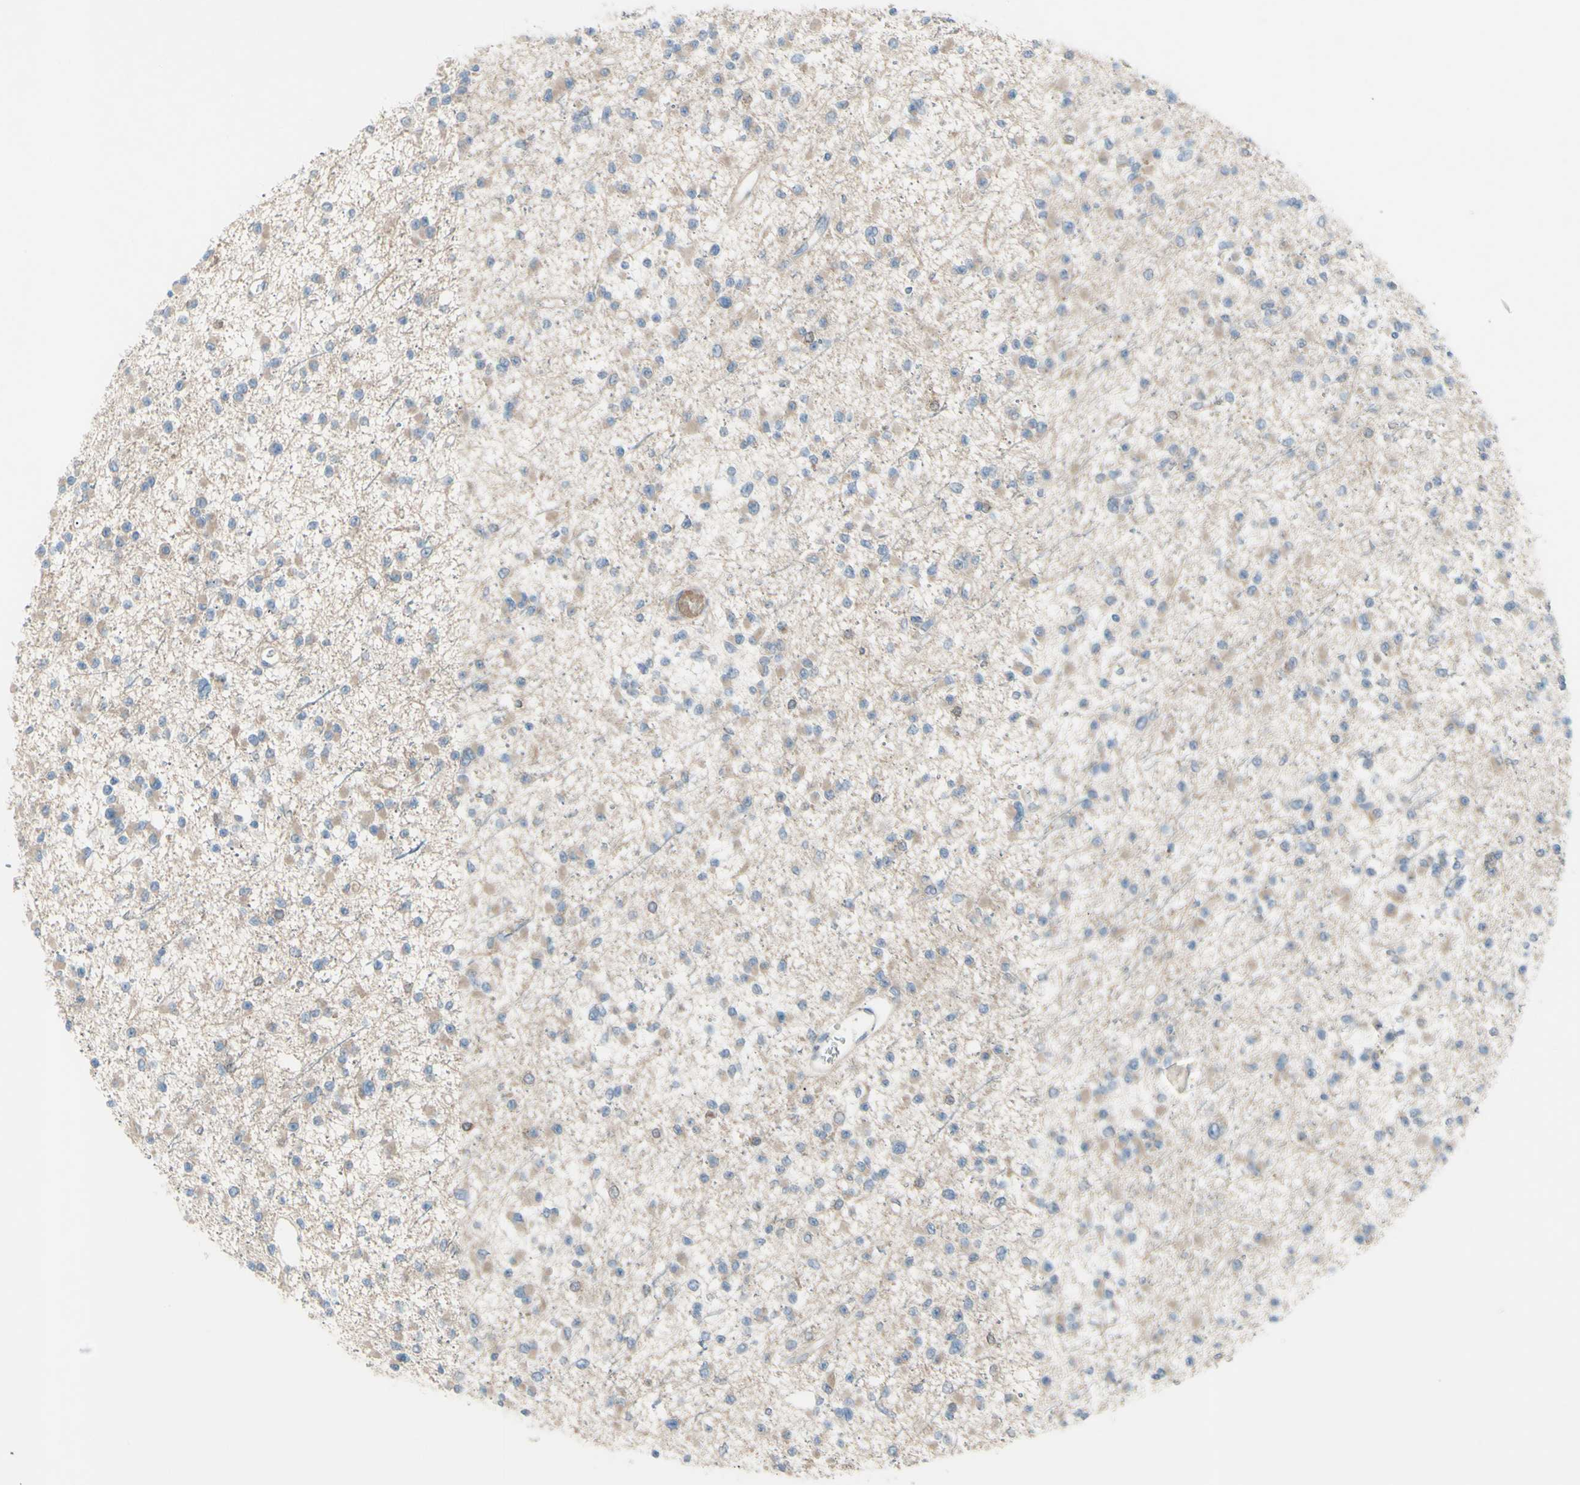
{"staining": {"intensity": "weak", "quantity": ">75%", "location": "cytoplasmic/membranous"}, "tissue": "glioma", "cell_type": "Tumor cells", "image_type": "cancer", "snomed": [{"axis": "morphology", "description": "Glioma, malignant, Low grade"}, {"axis": "topography", "description": "Brain"}], "caption": "High-magnification brightfield microscopy of glioma stained with DAB (brown) and counterstained with hematoxylin (blue). tumor cells exhibit weak cytoplasmic/membranous expression is seen in about>75% of cells.", "gene": "AFP", "patient": {"sex": "female", "age": 22}}